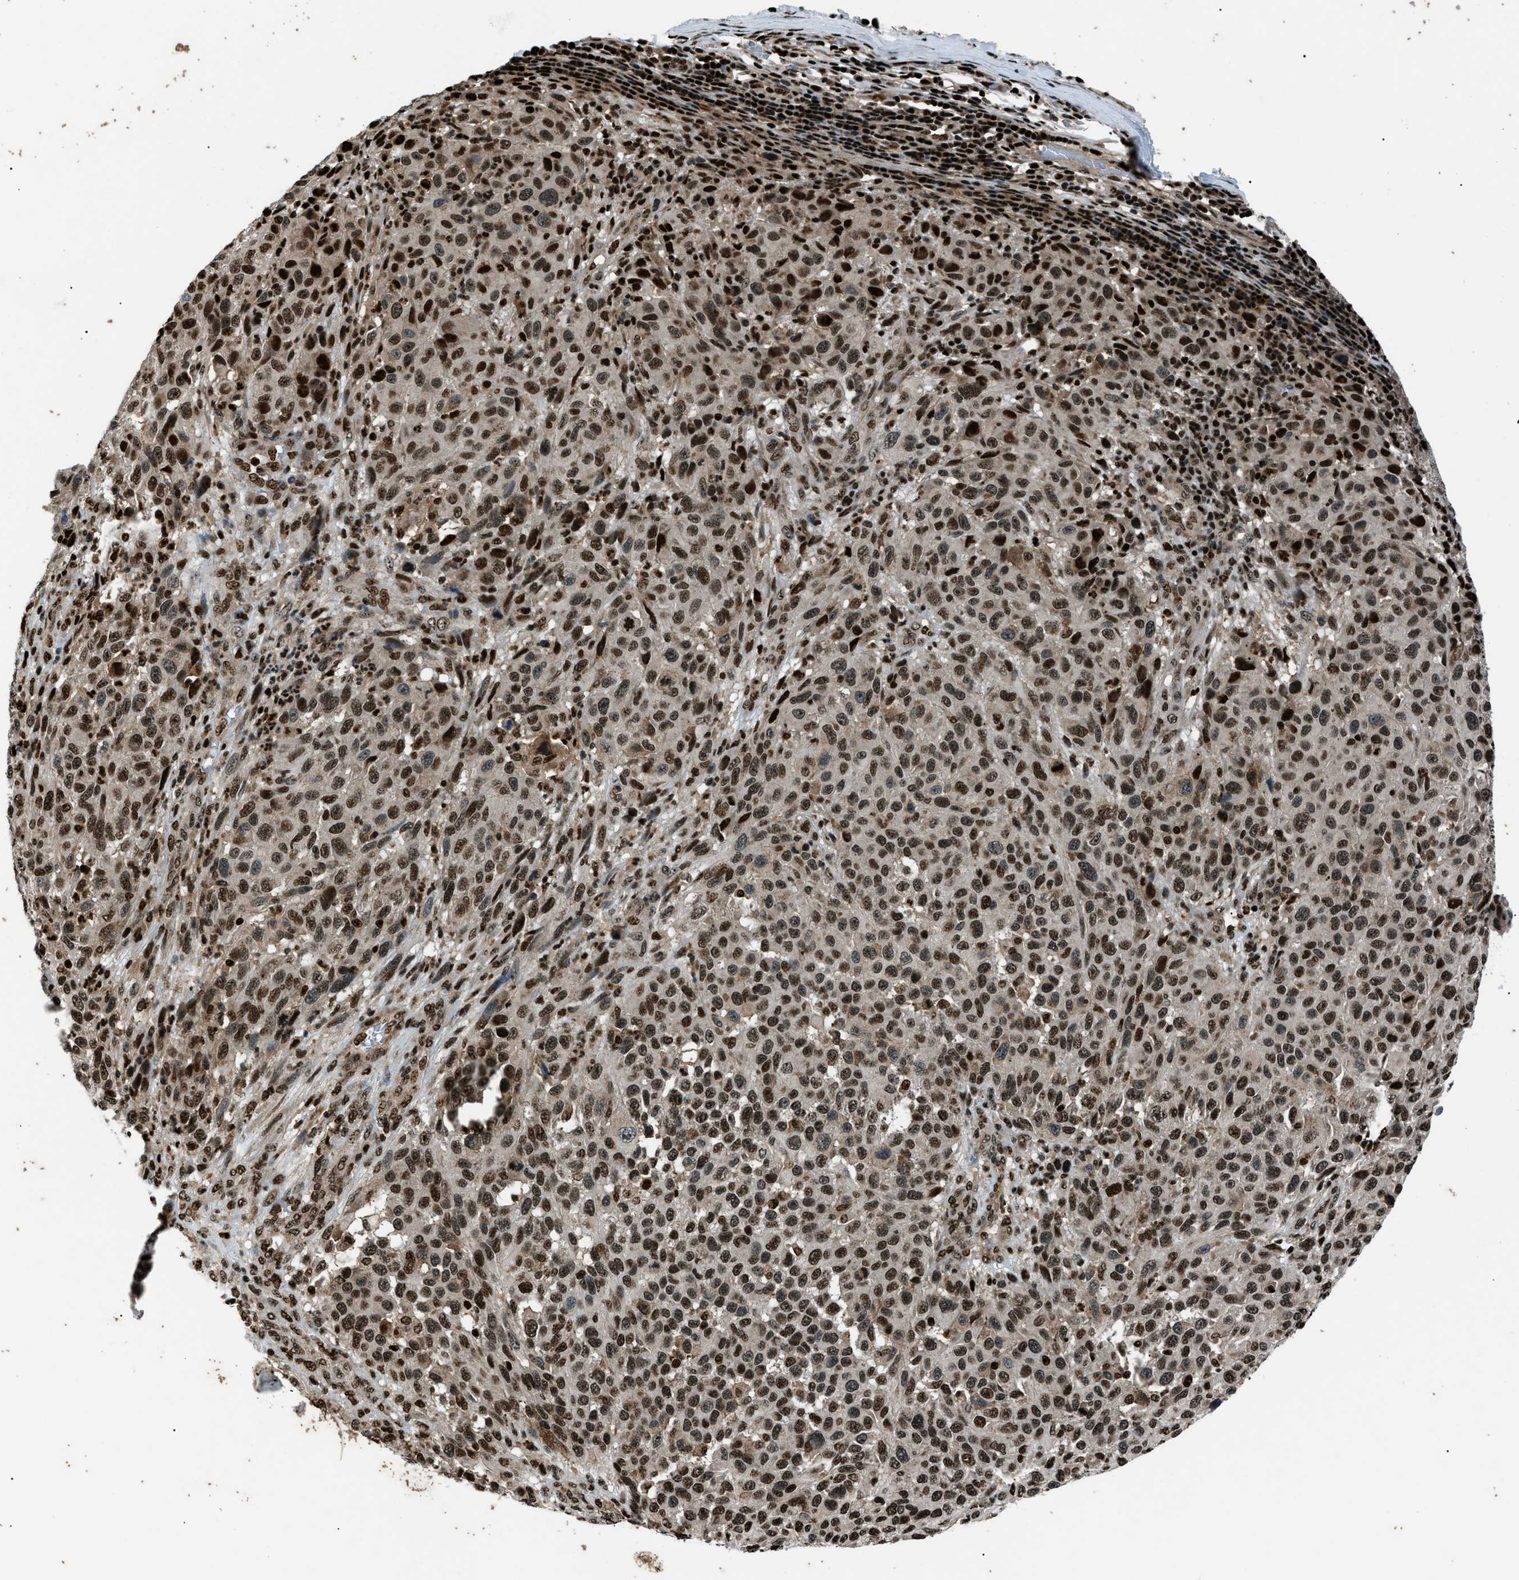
{"staining": {"intensity": "strong", "quantity": ">75%", "location": "nuclear"}, "tissue": "melanoma", "cell_type": "Tumor cells", "image_type": "cancer", "snomed": [{"axis": "morphology", "description": "Malignant melanoma, Metastatic site"}, {"axis": "topography", "description": "Lymph node"}], "caption": "A histopathology image showing strong nuclear staining in approximately >75% of tumor cells in malignant melanoma (metastatic site), as visualized by brown immunohistochemical staining.", "gene": "PRKX", "patient": {"sex": "male", "age": 61}}